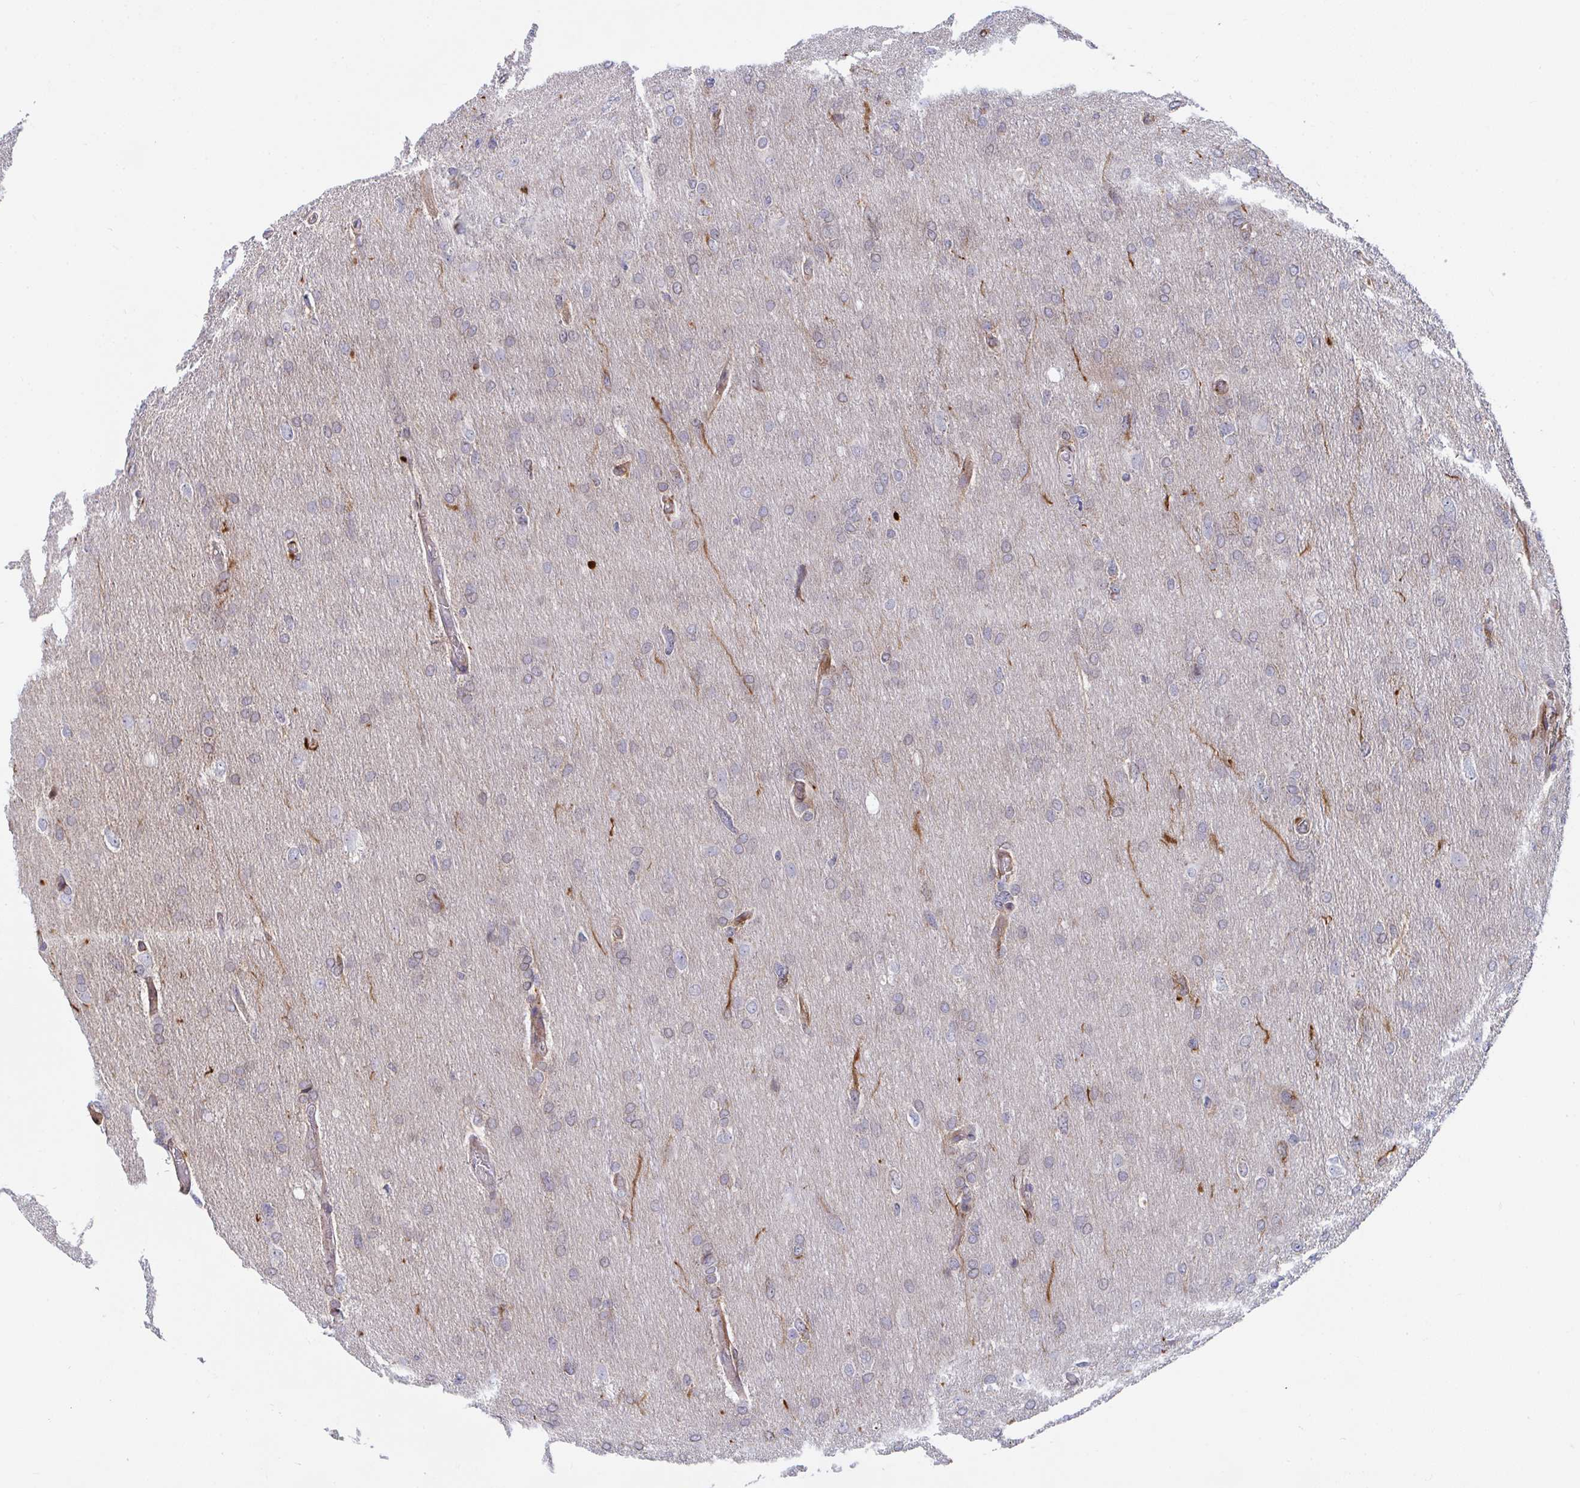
{"staining": {"intensity": "negative", "quantity": "none", "location": "none"}, "tissue": "glioma", "cell_type": "Tumor cells", "image_type": "cancer", "snomed": [{"axis": "morphology", "description": "Glioma, malignant, High grade"}, {"axis": "topography", "description": "Brain"}], "caption": "DAB immunohistochemical staining of human glioma reveals no significant expression in tumor cells. (Brightfield microscopy of DAB immunohistochemistry at high magnification).", "gene": "EIF1AD", "patient": {"sex": "male", "age": 53}}